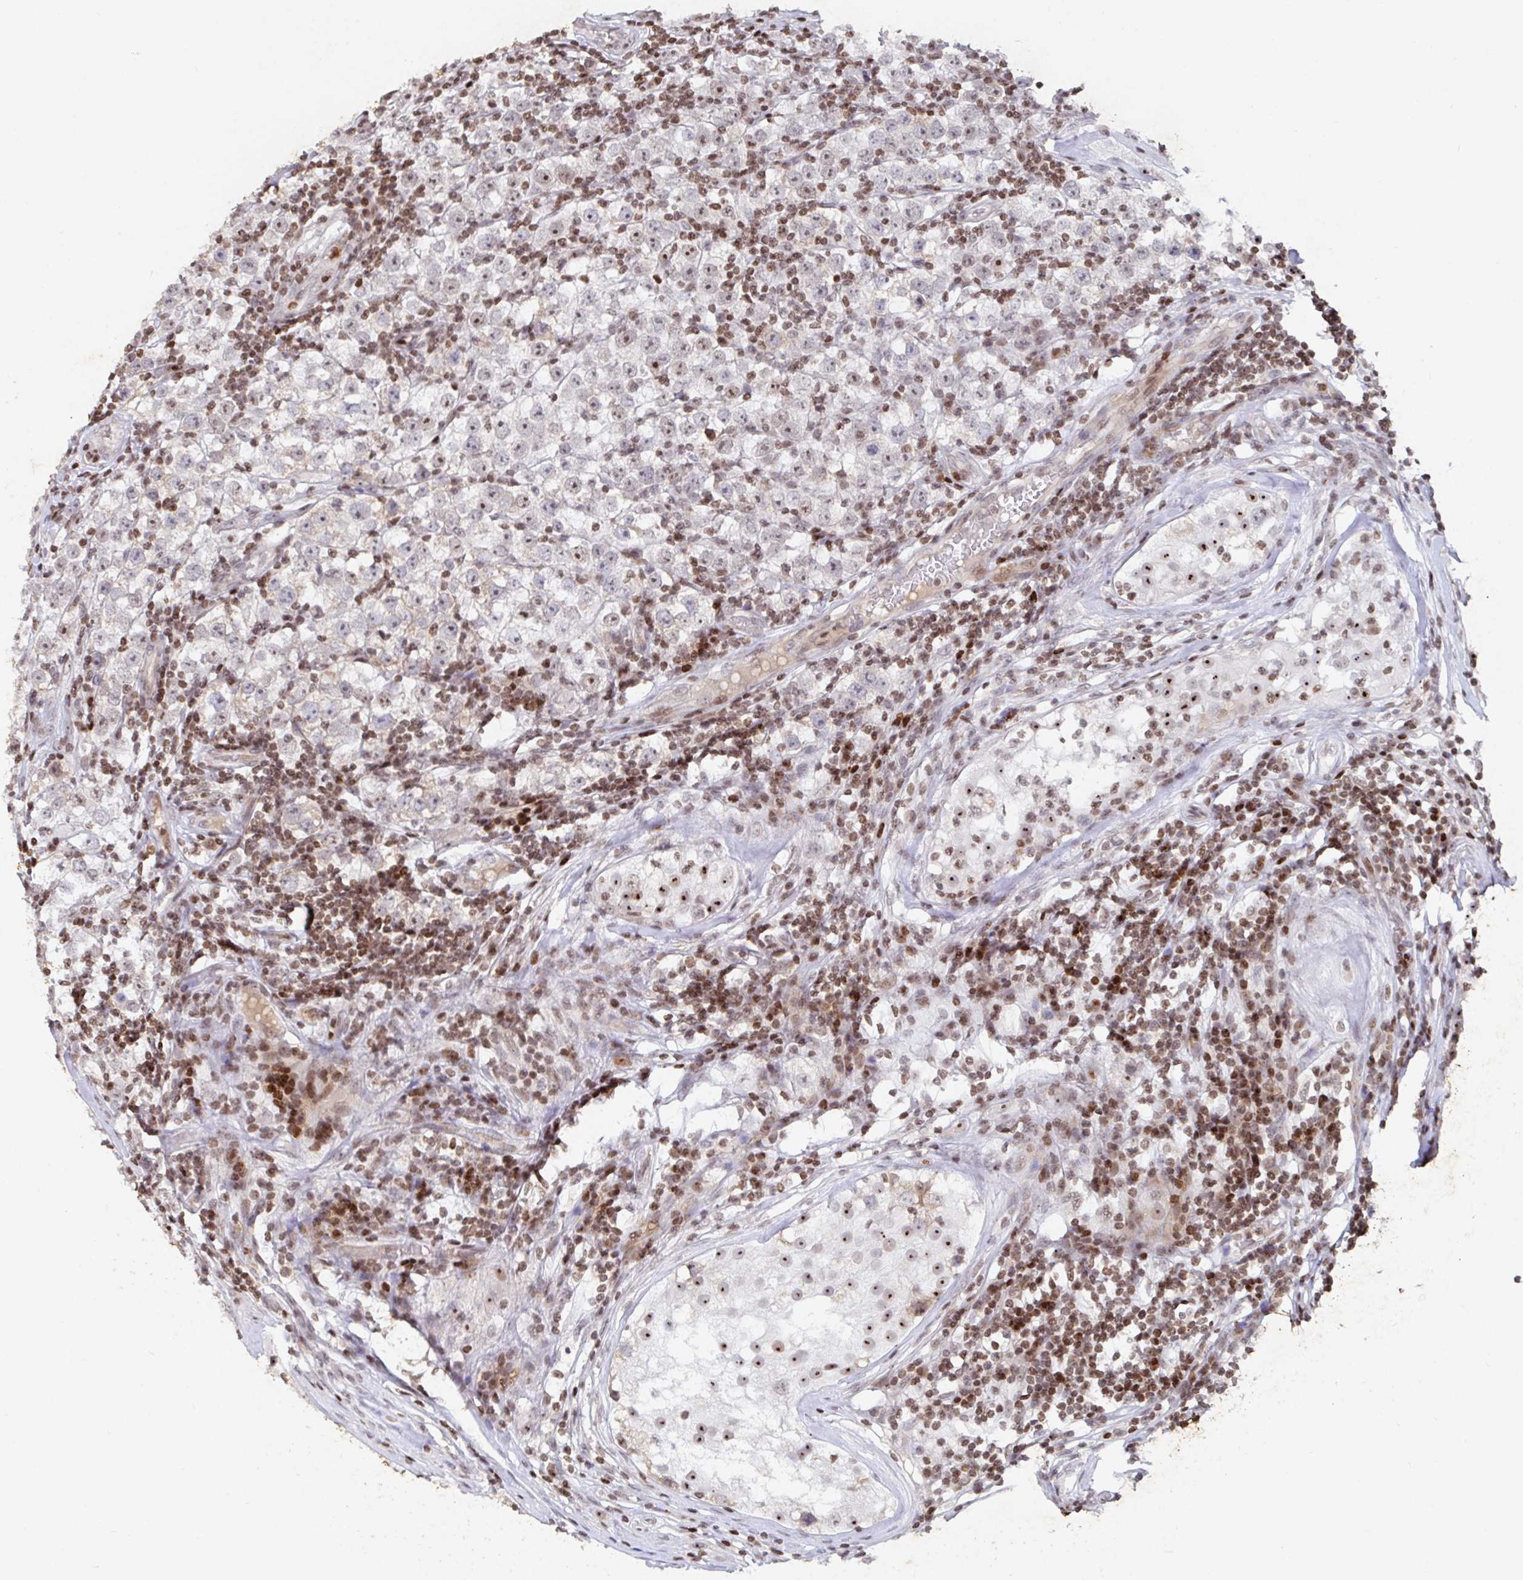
{"staining": {"intensity": "moderate", "quantity": ">75%", "location": "nuclear"}, "tissue": "urothelial cancer", "cell_type": "Tumor cells", "image_type": "cancer", "snomed": [{"axis": "morphology", "description": "Normal tissue, NOS"}, {"axis": "morphology", "description": "Urothelial carcinoma, High grade"}, {"axis": "morphology", "description": "Seminoma, NOS"}, {"axis": "morphology", "description": "Carcinoma, Embryonal, NOS"}, {"axis": "topography", "description": "Urinary bladder"}, {"axis": "topography", "description": "Testis"}], "caption": "Approximately >75% of tumor cells in human urothelial carcinoma (high-grade) demonstrate moderate nuclear protein staining as visualized by brown immunohistochemical staining.", "gene": "C19orf53", "patient": {"sex": "male", "age": 41}}